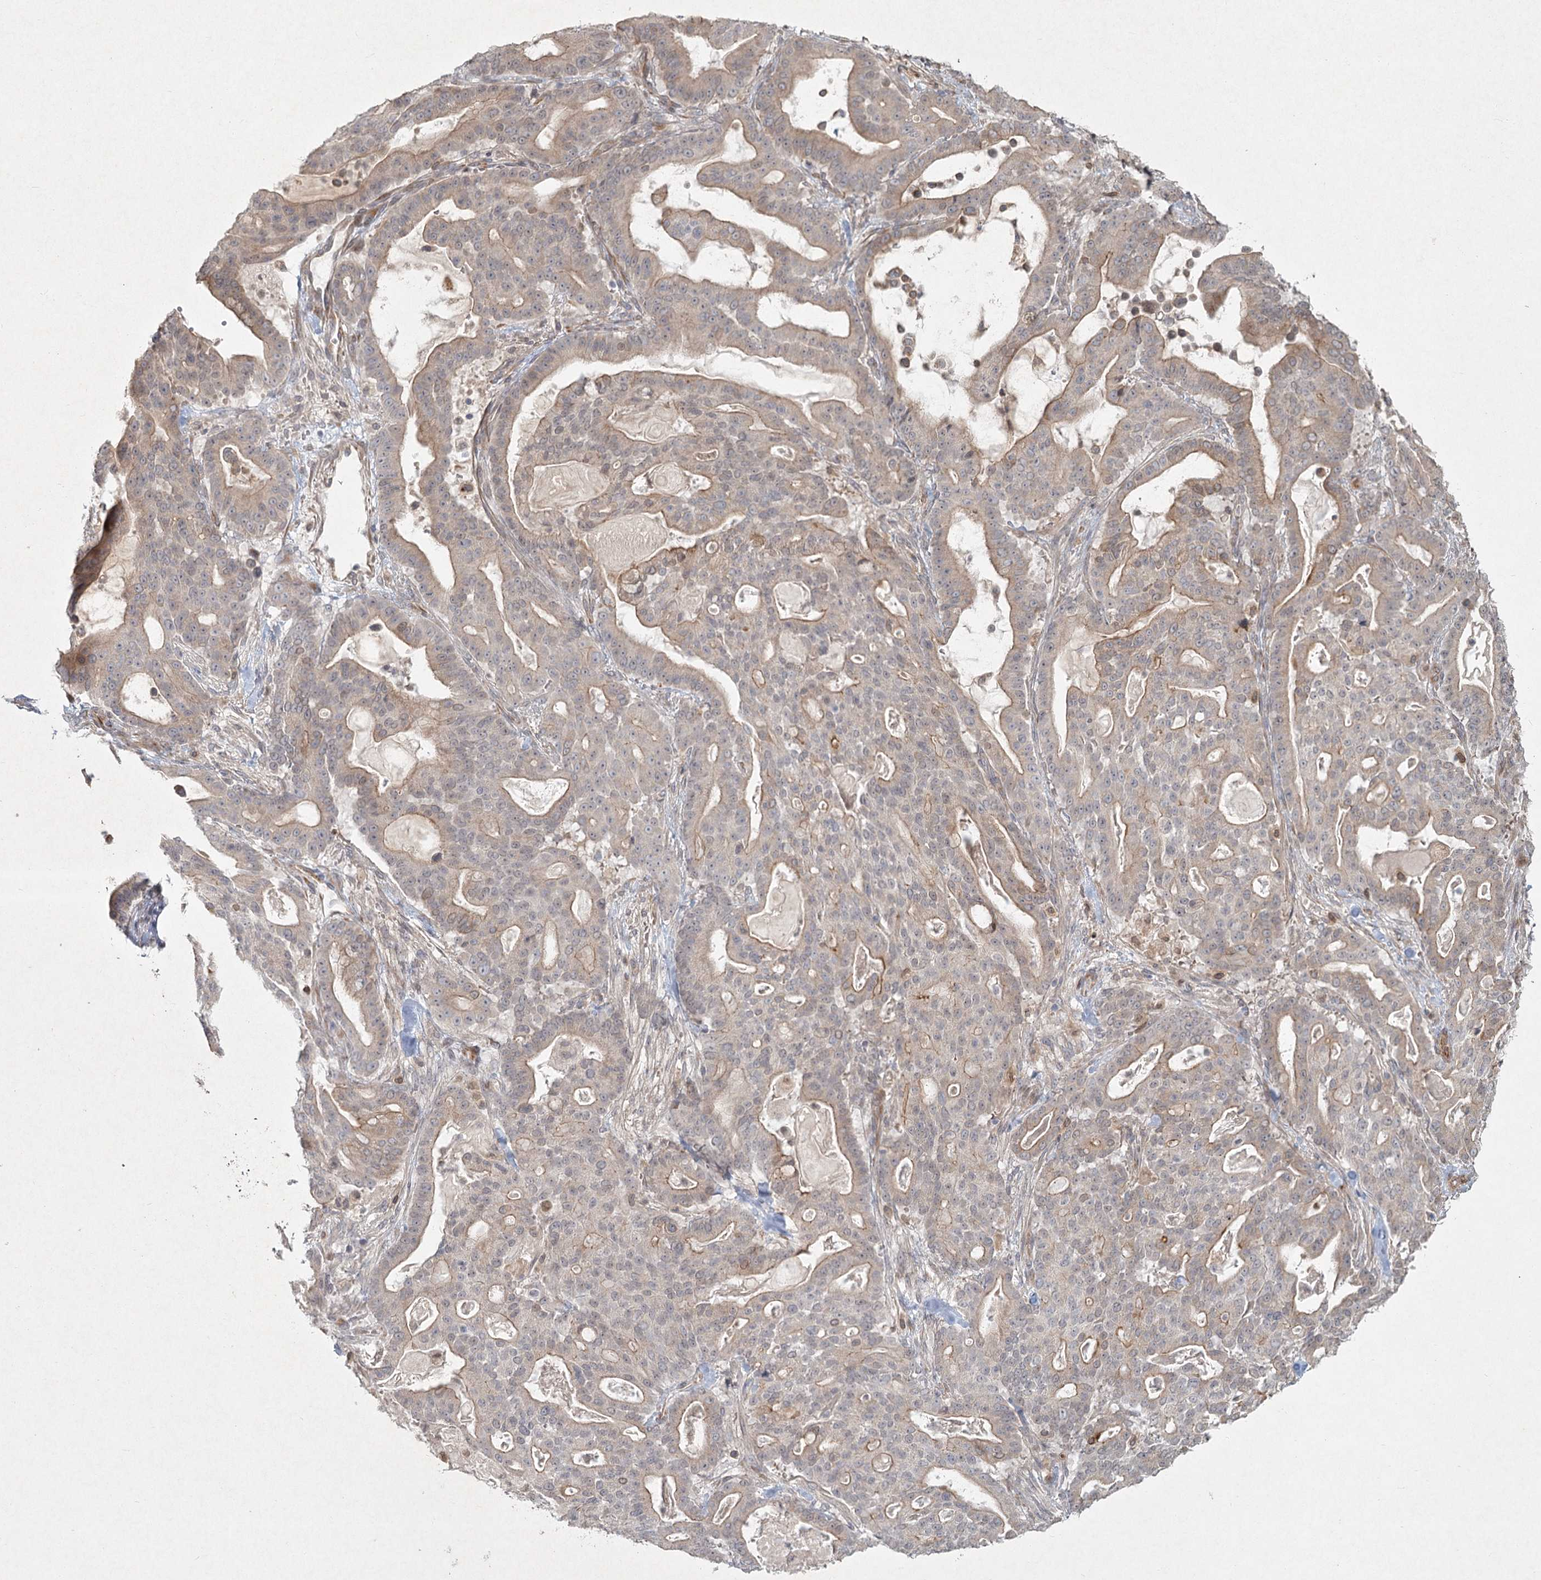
{"staining": {"intensity": "moderate", "quantity": "<25%", "location": "cytoplasmic/membranous"}, "tissue": "pancreatic cancer", "cell_type": "Tumor cells", "image_type": "cancer", "snomed": [{"axis": "morphology", "description": "Adenocarcinoma, NOS"}, {"axis": "topography", "description": "Pancreas"}], "caption": "Immunohistochemical staining of pancreatic adenocarcinoma displays low levels of moderate cytoplasmic/membranous expression in about <25% of tumor cells.", "gene": "LRP2BP", "patient": {"sex": "male", "age": 63}}